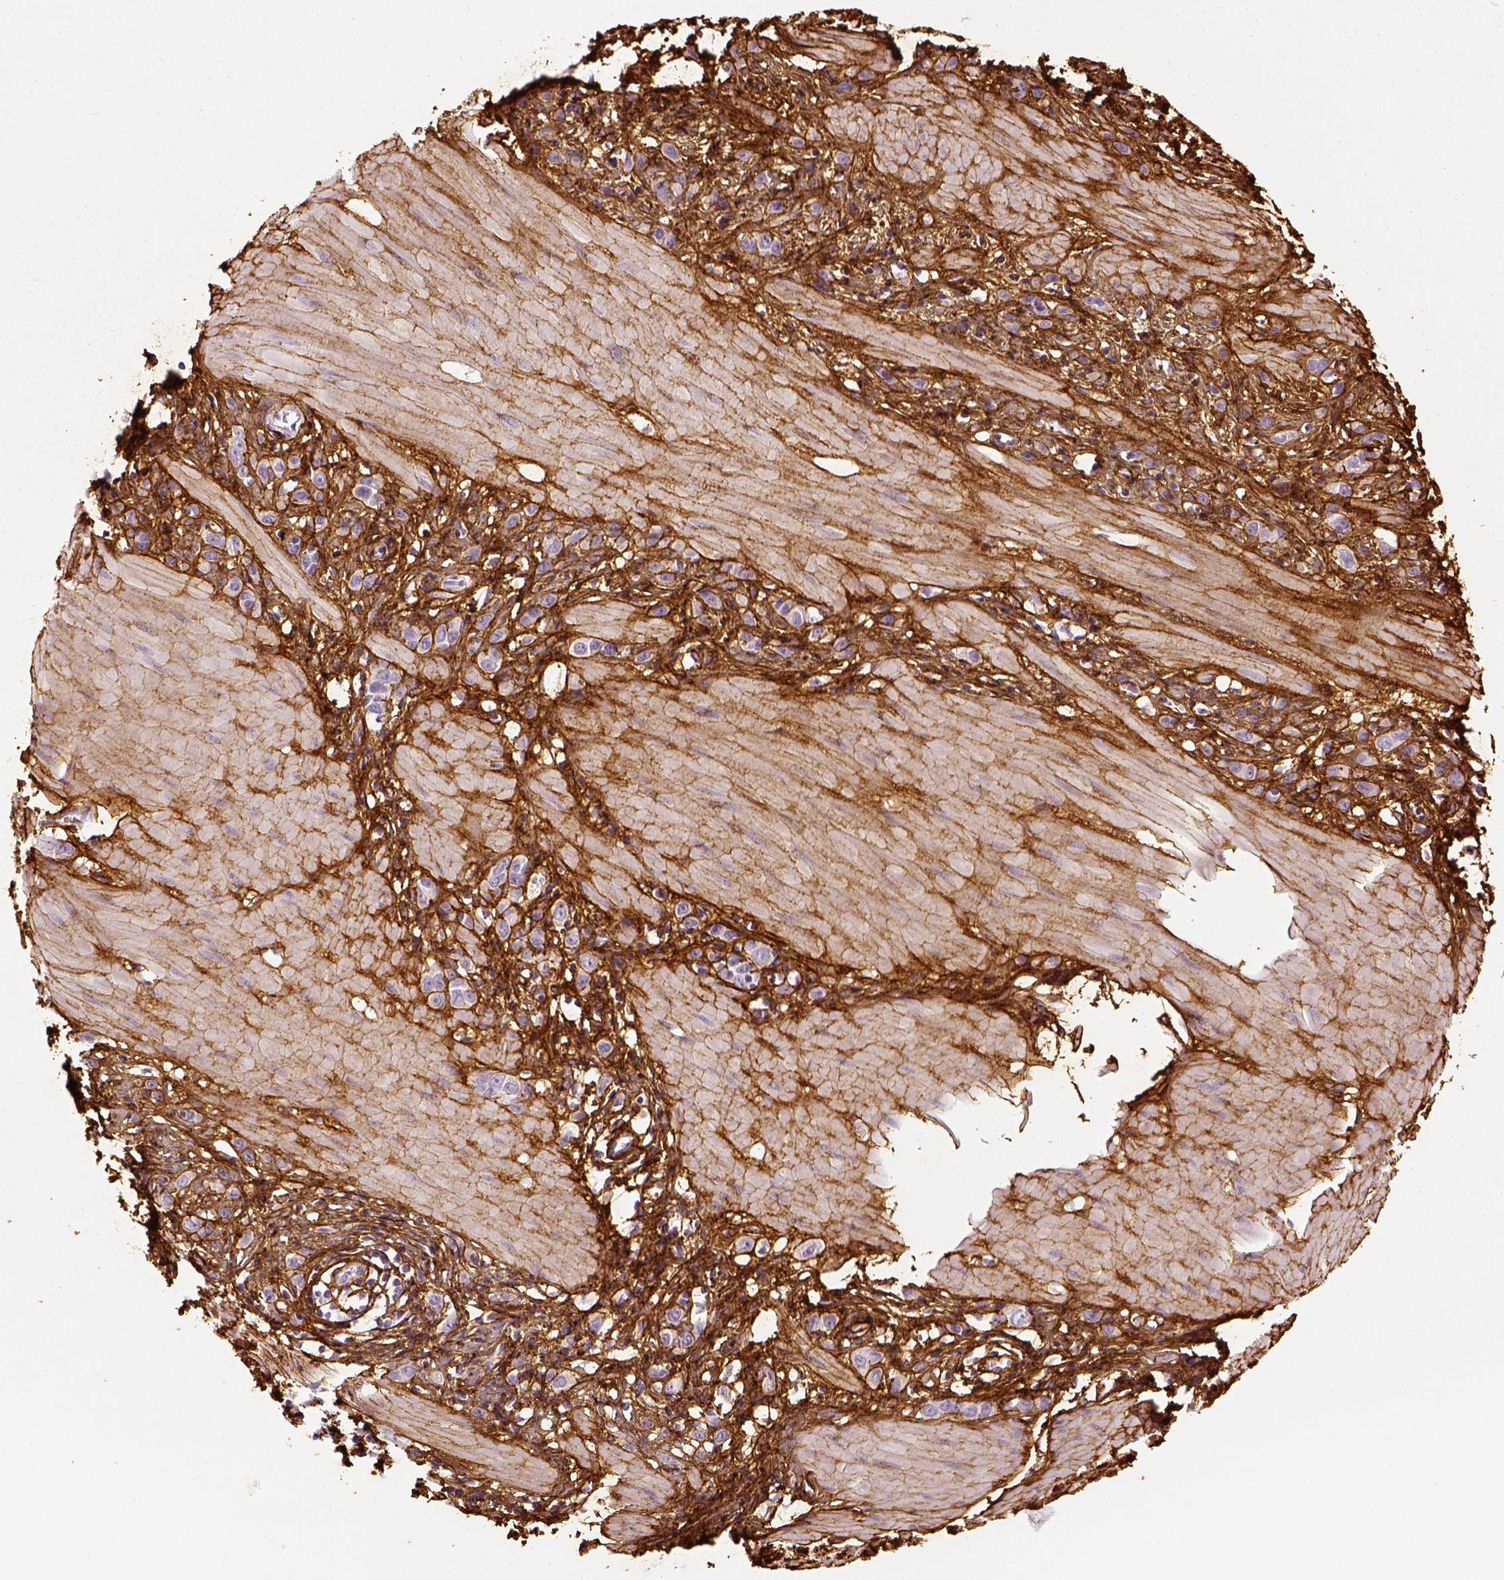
{"staining": {"intensity": "negative", "quantity": "none", "location": "none"}, "tissue": "stomach cancer", "cell_type": "Tumor cells", "image_type": "cancer", "snomed": [{"axis": "morphology", "description": "Adenocarcinoma, NOS"}, {"axis": "topography", "description": "Stomach"}], "caption": "IHC histopathology image of neoplastic tissue: stomach adenocarcinoma stained with DAB exhibits no significant protein expression in tumor cells.", "gene": "COL6A2", "patient": {"sex": "male", "age": 47}}